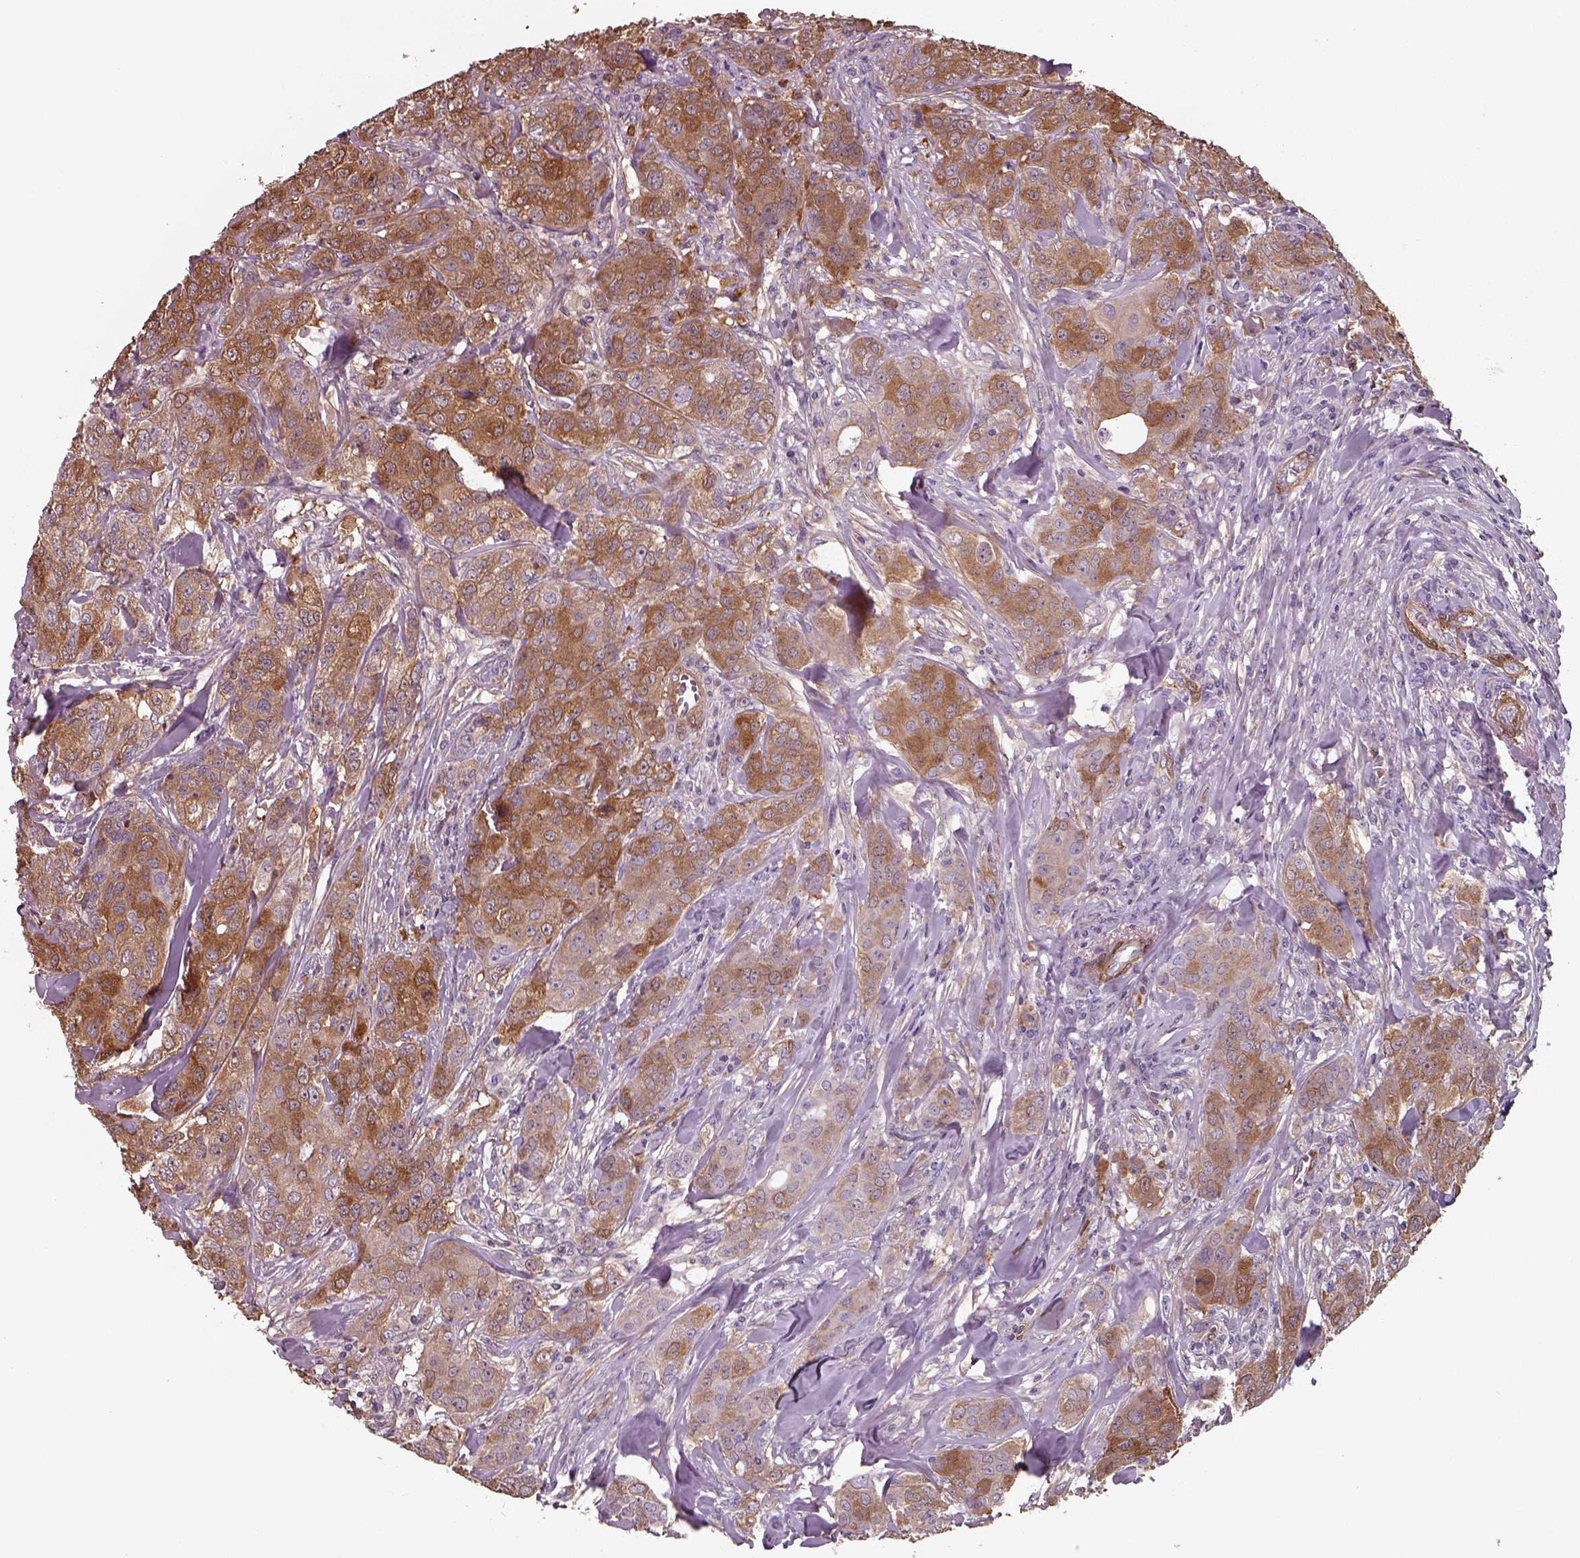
{"staining": {"intensity": "moderate", "quantity": ">75%", "location": "cytoplasmic/membranous"}, "tissue": "breast cancer", "cell_type": "Tumor cells", "image_type": "cancer", "snomed": [{"axis": "morphology", "description": "Duct carcinoma"}, {"axis": "topography", "description": "Breast"}], "caption": "Protein expression analysis of human breast infiltrating ductal carcinoma reveals moderate cytoplasmic/membranous staining in about >75% of tumor cells. (DAB (3,3'-diaminobenzidine) = brown stain, brightfield microscopy at high magnification).", "gene": "ISYNA1", "patient": {"sex": "female", "age": 43}}